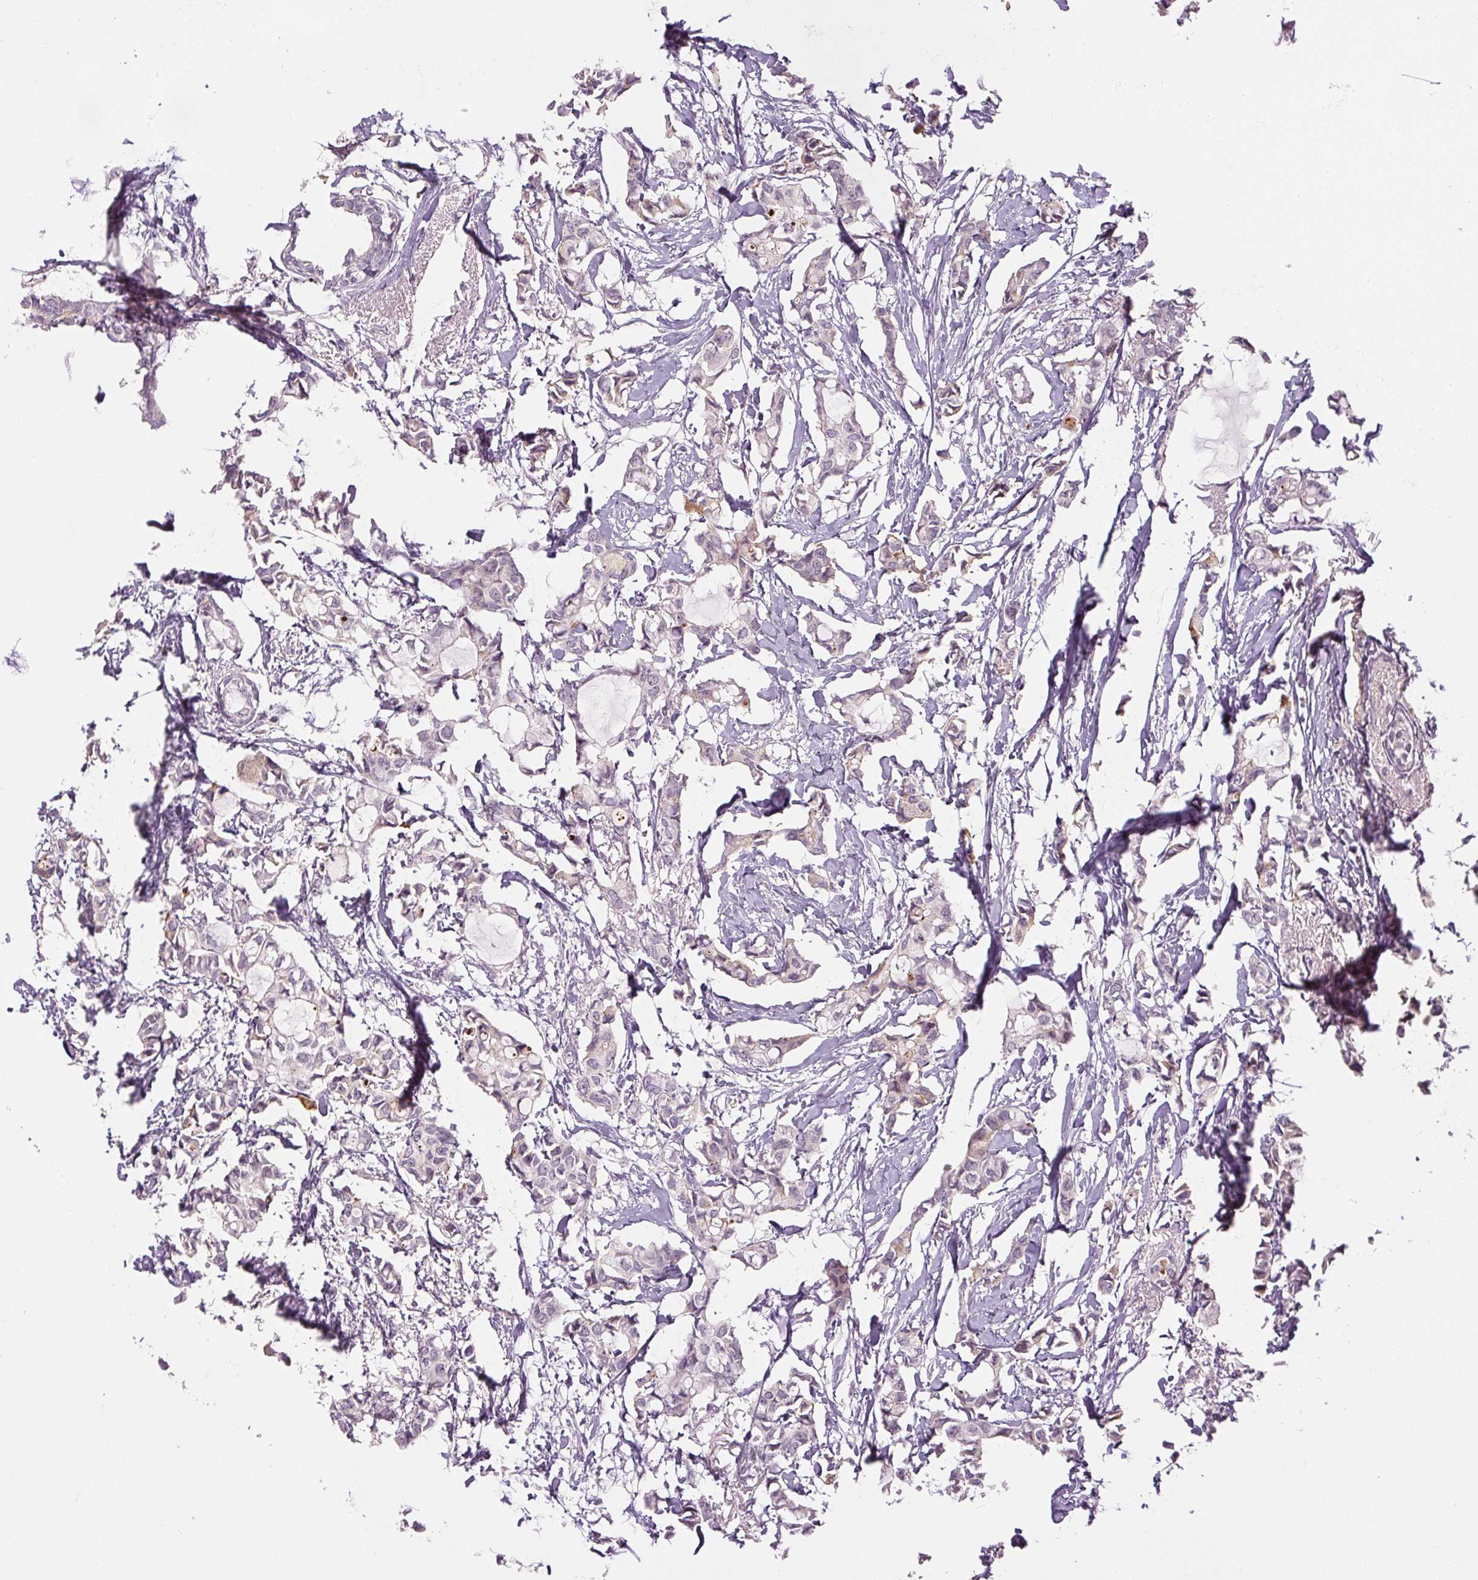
{"staining": {"intensity": "negative", "quantity": "none", "location": "none"}, "tissue": "breast cancer", "cell_type": "Tumor cells", "image_type": "cancer", "snomed": [{"axis": "morphology", "description": "Duct carcinoma"}, {"axis": "topography", "description": "Breast"}], "caption": "DAB immunohistochemical staining of human breast cancer (intraductal carcinoma) demonstrates no significant expression in tumor cells.", "gene": "SGF29", "patient": {"sex": "female", "age": 73}}